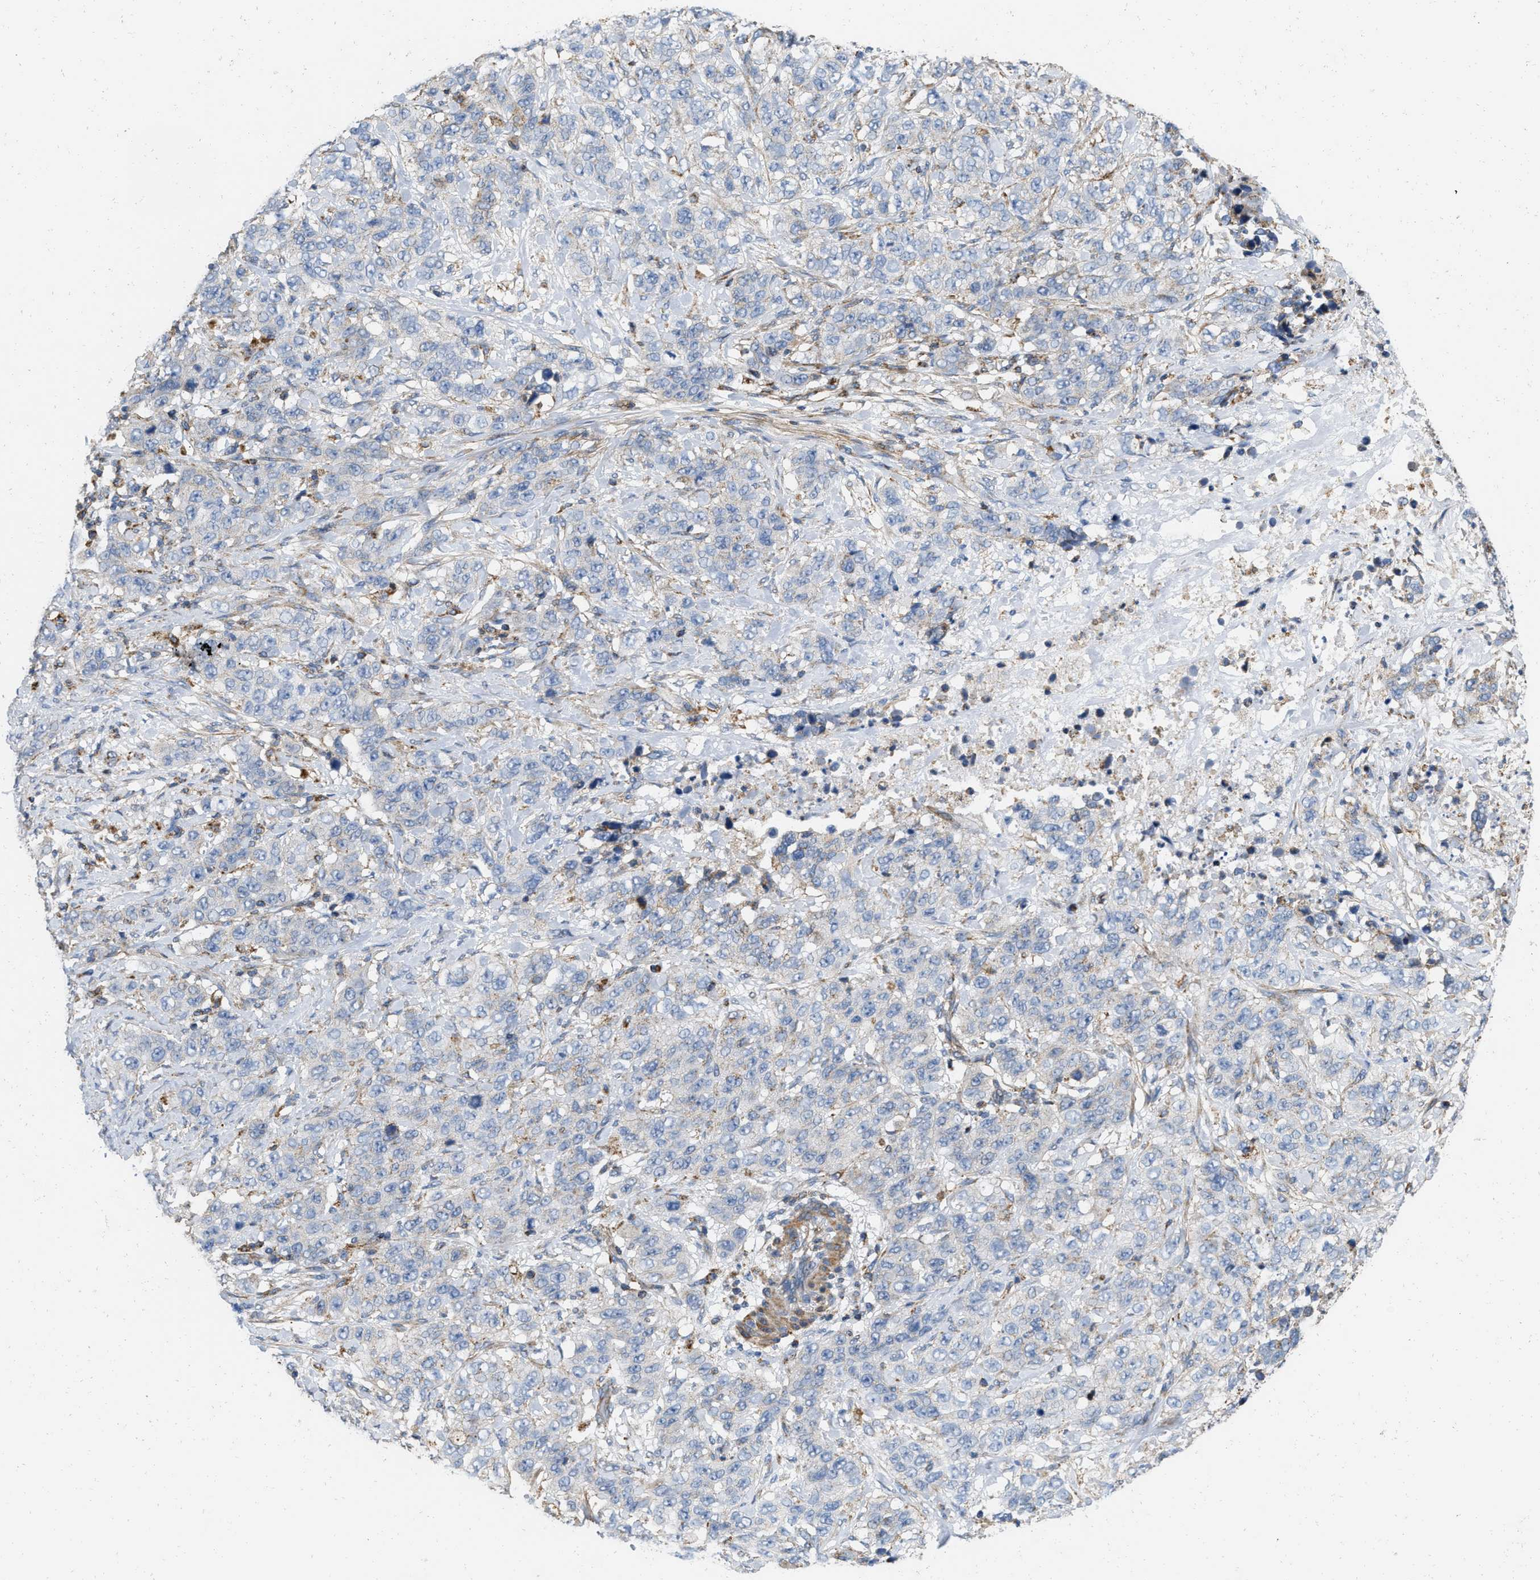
{"staining": {"intensity": "negative", "quantity": "none", "location": "none"}, "tissue": "stomach cancer", "cell_type": "Tumor cells", "image_type": "cancer", "snomed": [{"axis": "morphology", "description": "Adenocarcinoma, NOS"}, {"axis": "topography", "description": "Stomach"}], "caption": "High power microscopy image of an immunohistochemistry image of adenocarcinoma (stomach), revealing no significant expression in tumor cells.", "gene": "GRB10", "patient": {"sex": "male", "age": 48}}